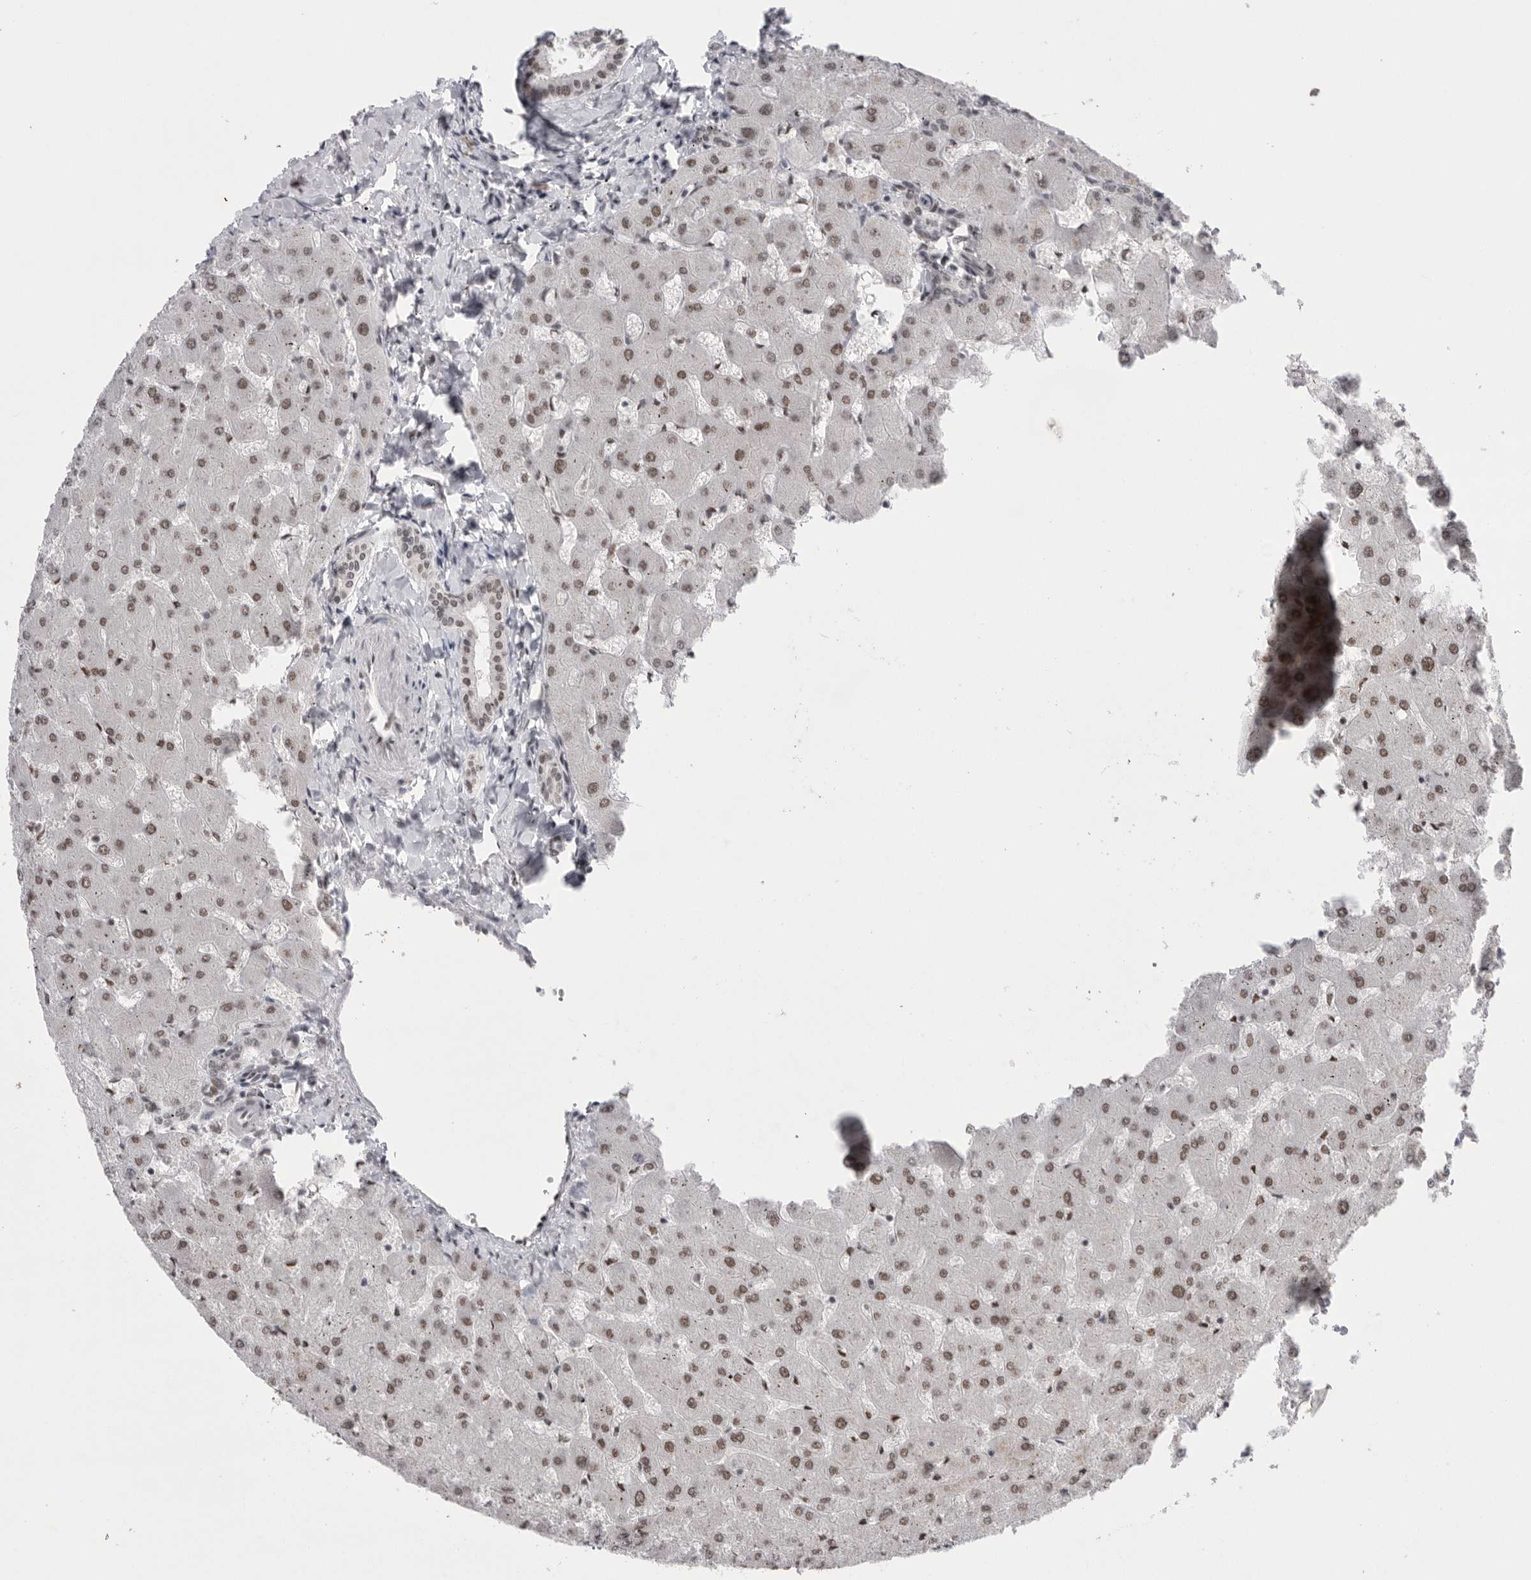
{"staining": {"intensity": "moderate", "quantity": ">75%", "location": "nuclear"}, "tissue": "liver", "cell_type": "Cholangiocytes", "image_type": "normal", "snomed": [{"axis": "morphology", "description": "Normal tissue, NOS"}, {"axis": "topography", "description": "Liver"}], "caption": "Immunohistochemistry of unremarkable human liver demonstrates medium levels of moderate nuclear staining in about >75% of cholangiocytes. (IHC, brightfield microscopy, high magnification).", "gene": "POU5F1", "patient": {"sex": "female", "age": 63}}